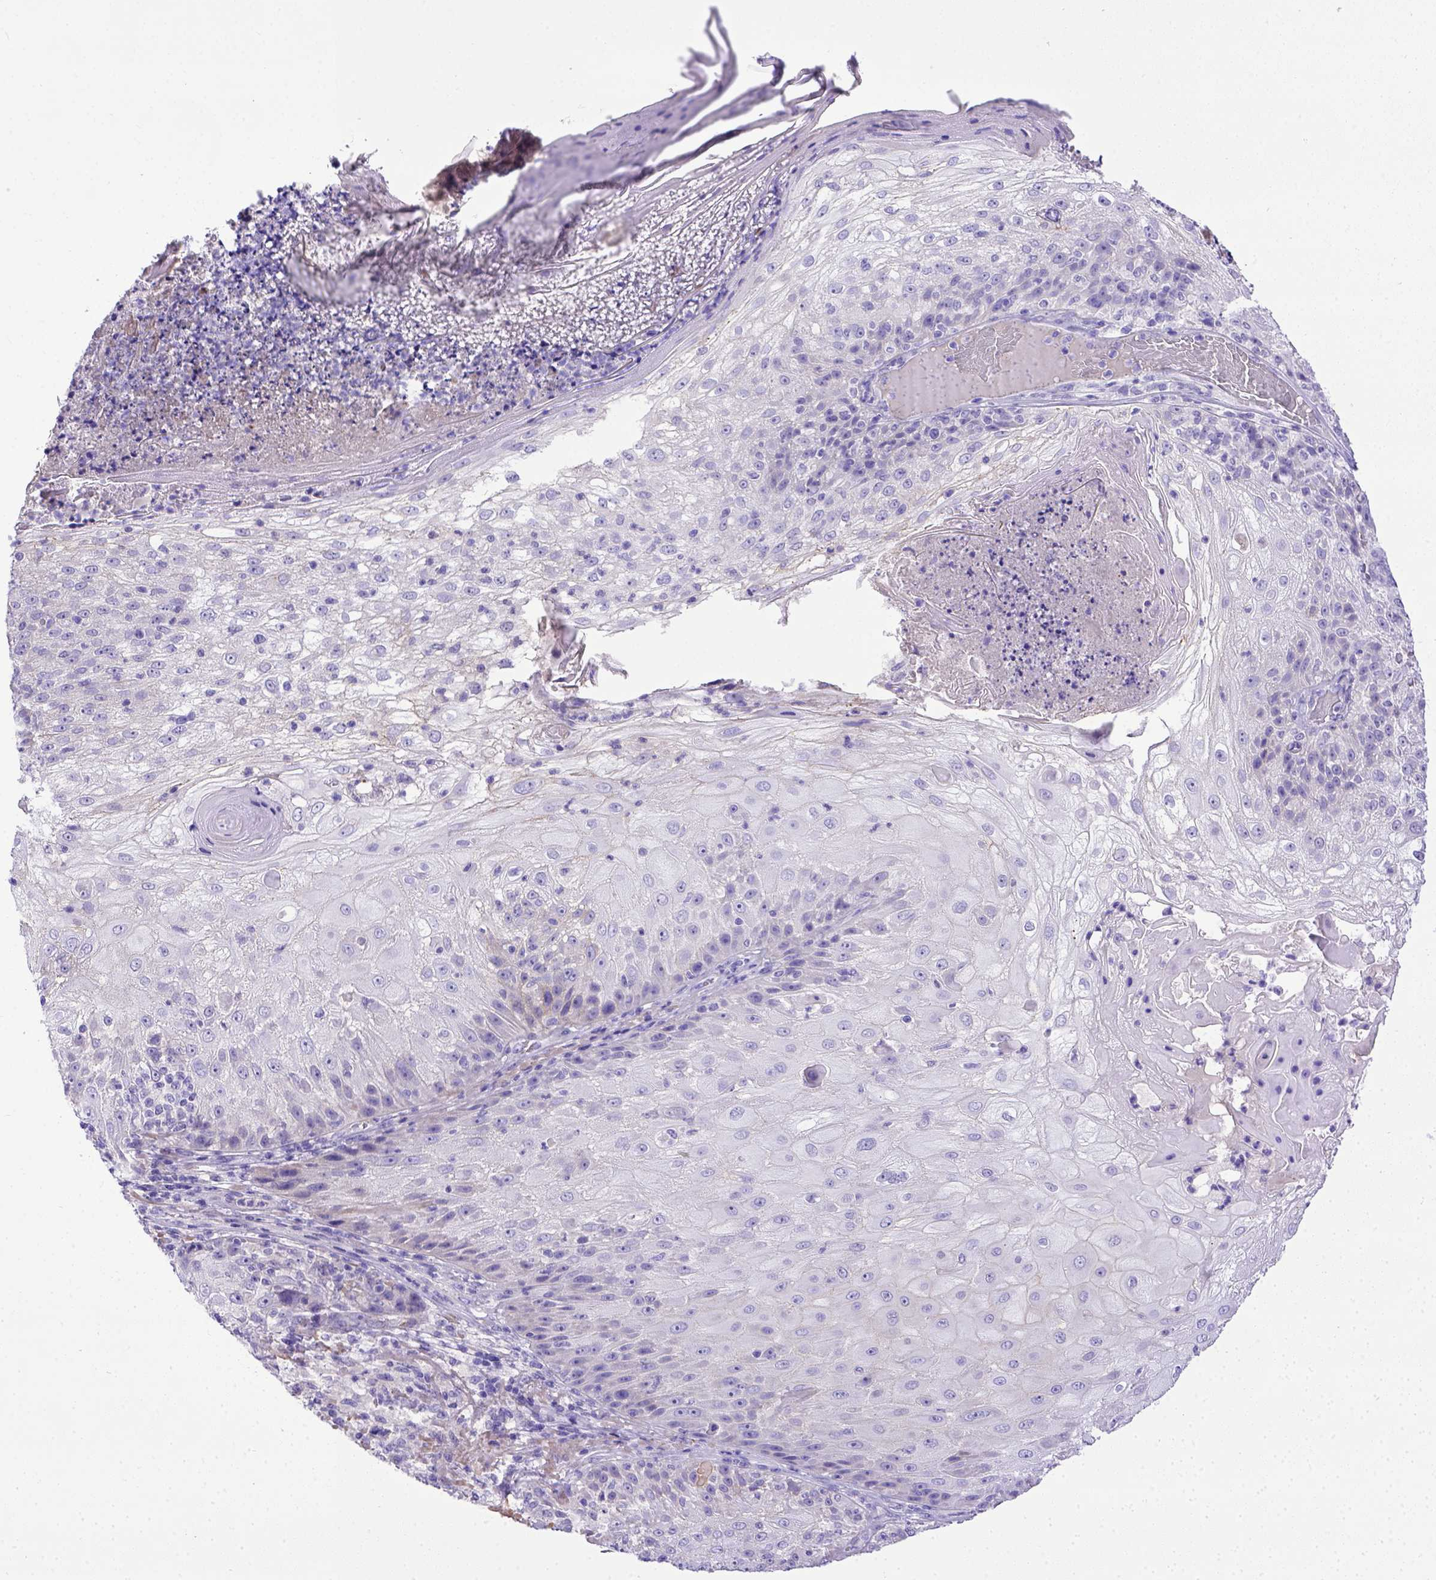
{"staining": {"intensity": "negative", "quantity": "none", "location": "none"}, "tissue": "skin cancer", "cell_type": "Tumor cells", "image_type": "cancer", "snomed": [{"axis": "morphology", "description": "Normal tissue, NOS"}, {"axis": "morphology", "description": "Squamous cell carcinoma, NOS"}, {"axis": "topography", "description": "Skin"}], "caption": "High magnification brightfield microscopy of skin cancer (squamous cell carcinoma) stained with DAB (3,3'-diaminobenzidine) (brown) and counterstained with hematoxylin (blue): tumor cells show no significant expression.", "gene": "BTN1A1", "patient": {"sex": "female", "age": 83}}